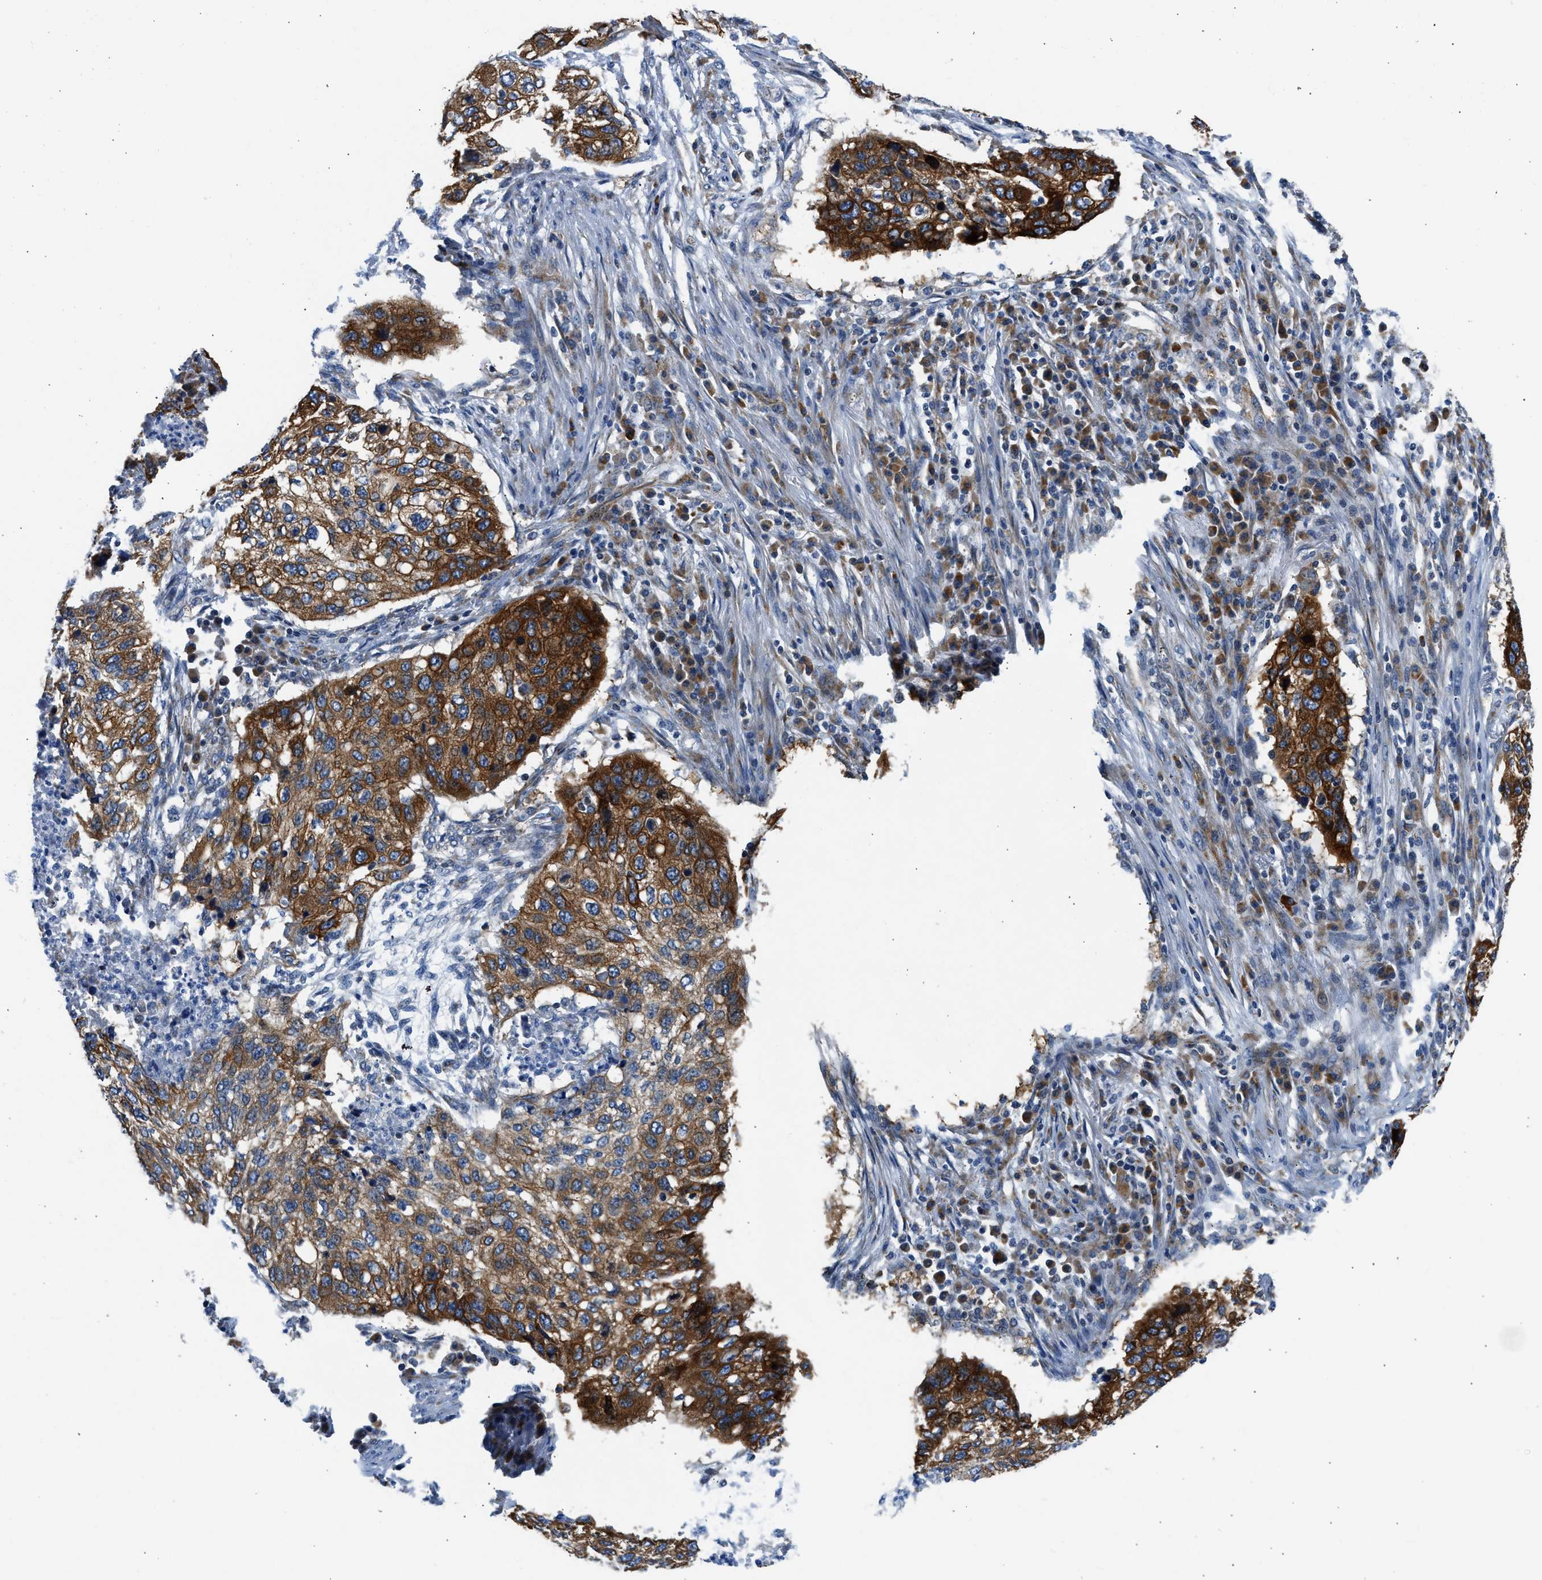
{"staining": {"intensity": "strong", "quantity": ">75%", "location": "cytoplasmic/membranous"}, "tissue": "lung cancer", "cell_type": "Tumor cells", "image_type": "cancer", "snomed": [{"axis": "morphology", "description": "Squamous cell carcinoma, NOS"}, {"axis": "topography", "description": "Lung"}], "caption": "A high-resolution micrograph shows immunohistochemistry (IHC) staining of lung squamous cell carcinoma, which shows strong cytoplasmic/membranous expression in approximately >75% of tumor cells.", "gene": "CAMKK2", "patient": {"sex": "female", "age": 63}}